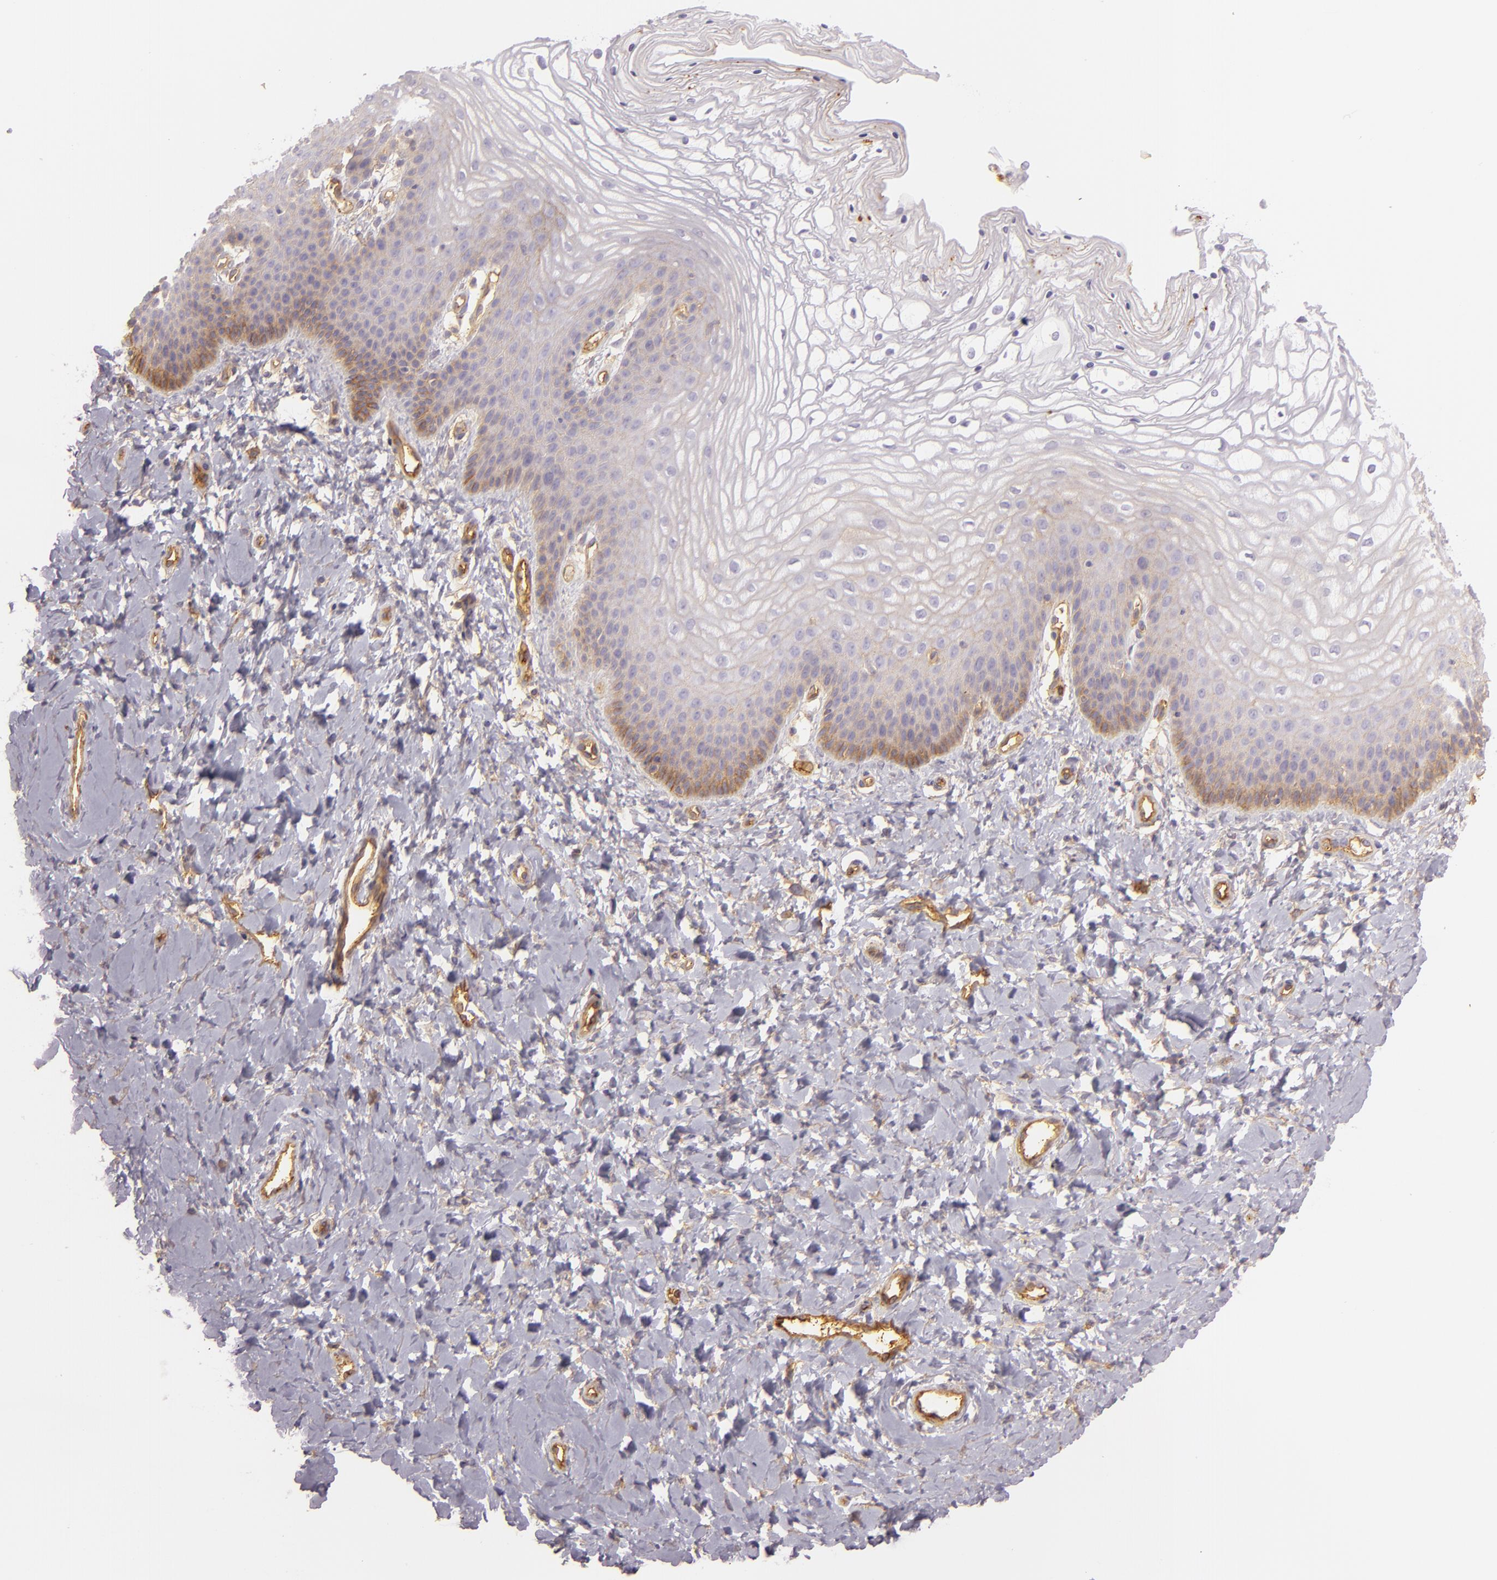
{"staining": {"intensity": "weak", "quantity": "<25%", "location": "cytoplasmic/membranous"}, "tissue": "vagina", "cell_type": "Squamous epithelial cells", "image_type": "normal", "snomed": [{"axis": "morphology", "description": "Normal tissue, NOS"}, {"axis": "topography", "description": "Vagina"}], "caption": "Protein analysis of unremarkable vagina reveals no significant positivity in squamous epithelial cells.", "gene": "CD59", "patient": {"sex": "female", "age": 68}}